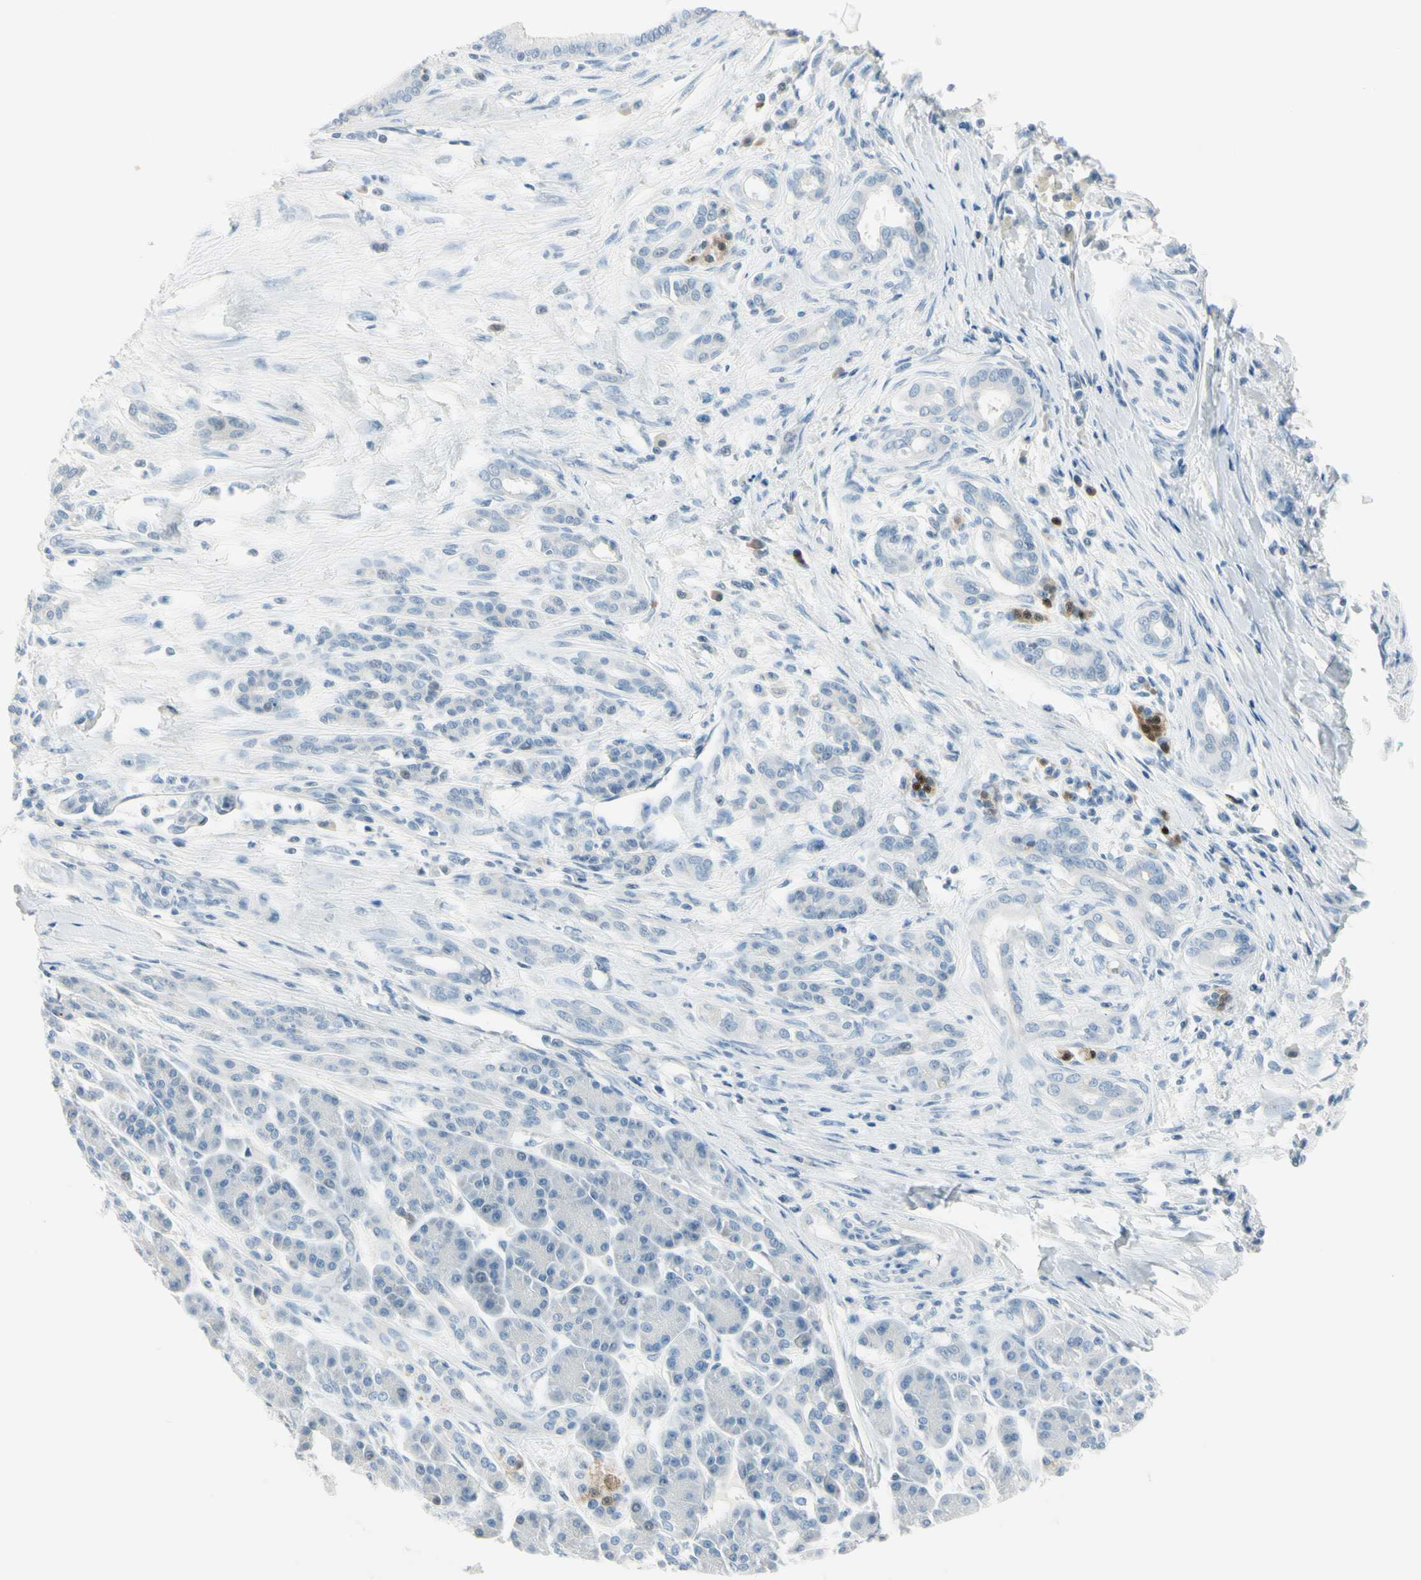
{"staining": {"intensity": "negative", "quantity": "none", "location": "none"}, "tissue": "pancreatic cancer", "cell_type": "Tumor cells", "image_type": "cancer", "snomed": [{"axis": "morphology", "description": "Adenocarcinoma, NOS"}, {"axis": "topography", "description": "Pancreas"}], "caption": "This photomicrograph is of adenocarcinoma (pancreatic) stained with immunohistochemistry to label a protein in brown with the nuclei are counter-stained blue. There is no positivity in tumor cells.", "gene": "ASB9", "patient": {"sex": "male", "age": 59}}